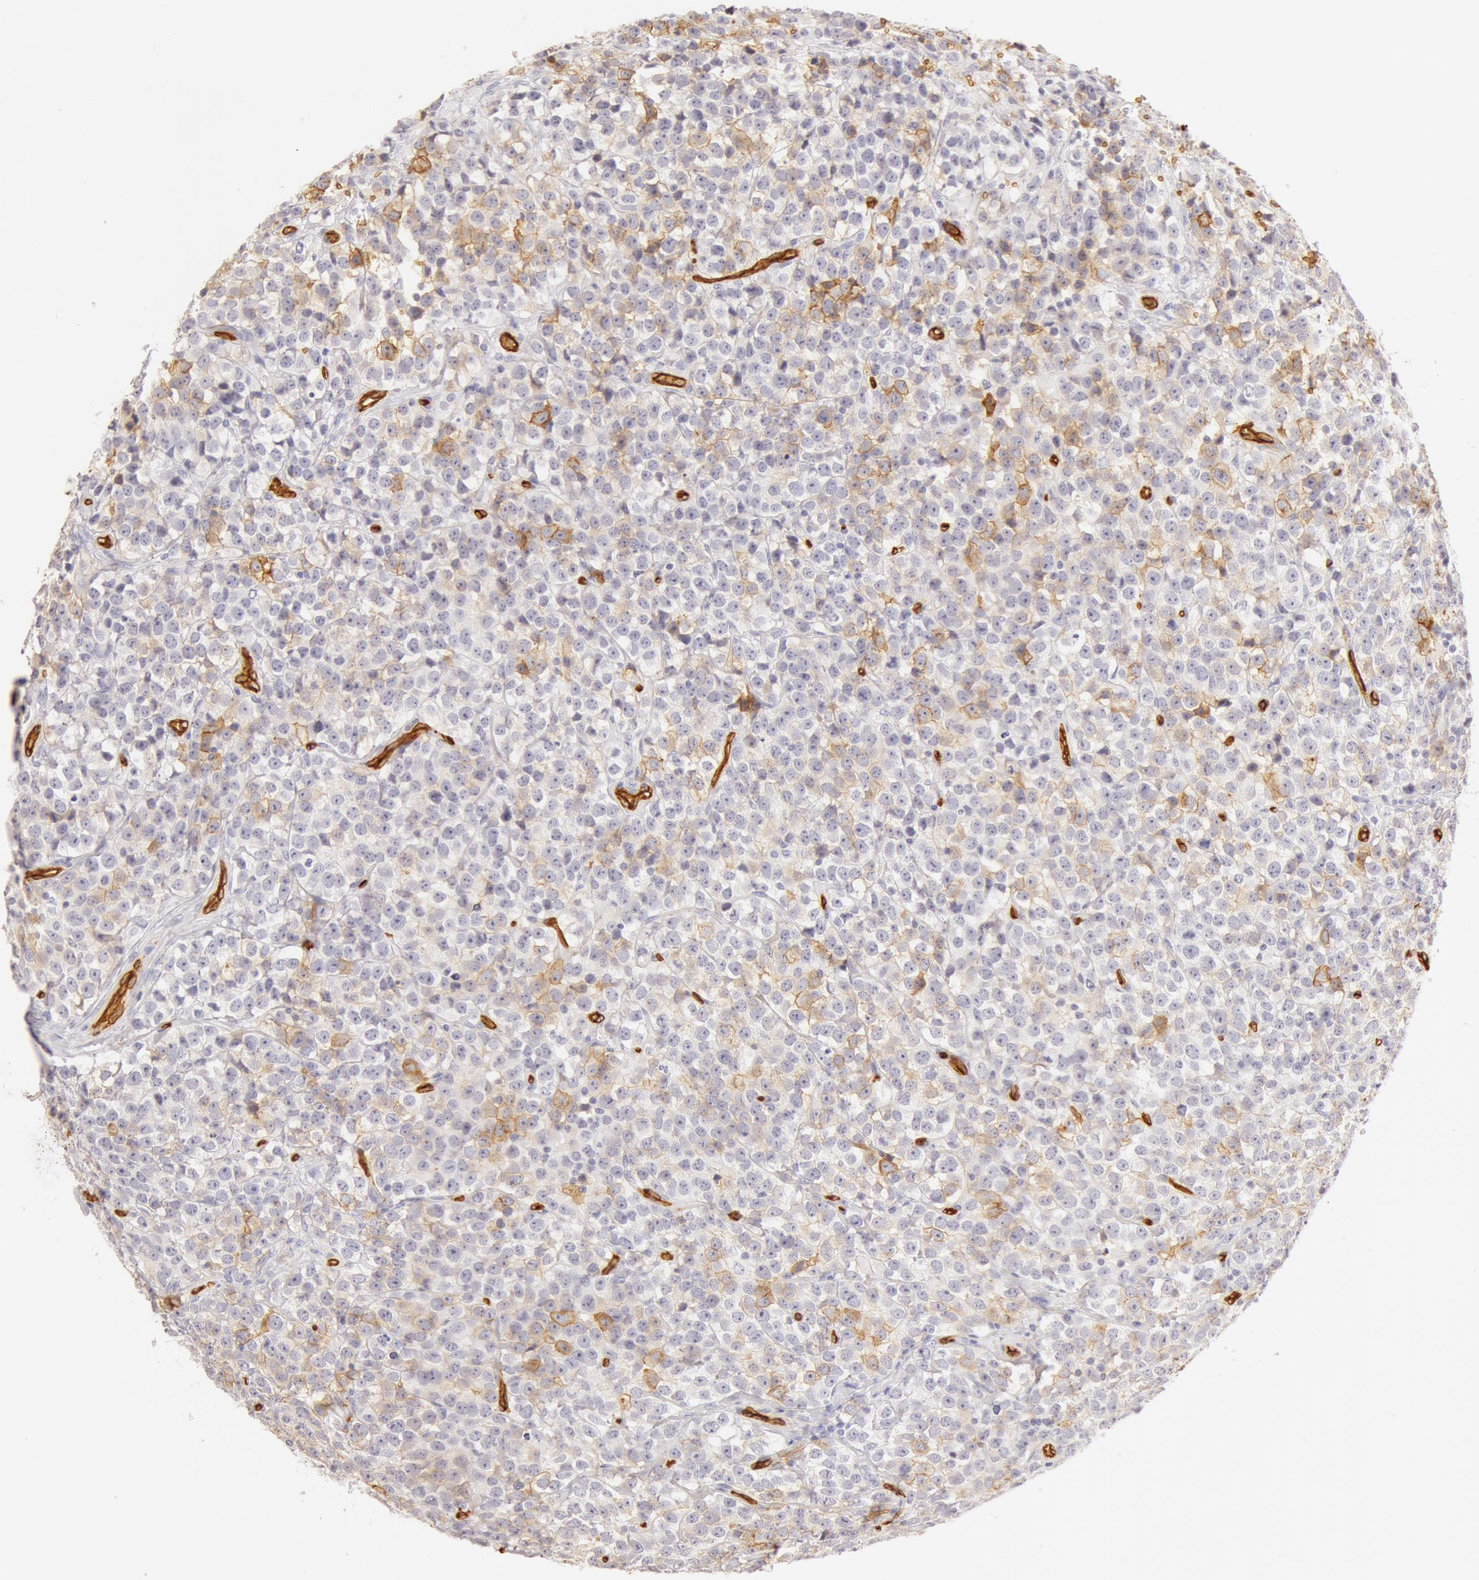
{"staining": {"intensity": "negative", "quantity": "none", "location": "none"}, "tissue": "testis cancer", "cell_type": "Tumor cells", "image_type": "cancer", "snomed": [{"axis": "morphology", "description": "Seminoma, NOS"}, {"axis": "topography", "description": "Testis"}], "caption": "Tumor cells are negative for protein expression in human testis seminoma.", "gene": "AQP1", "patient": {"sex": "male", "age": 25}}